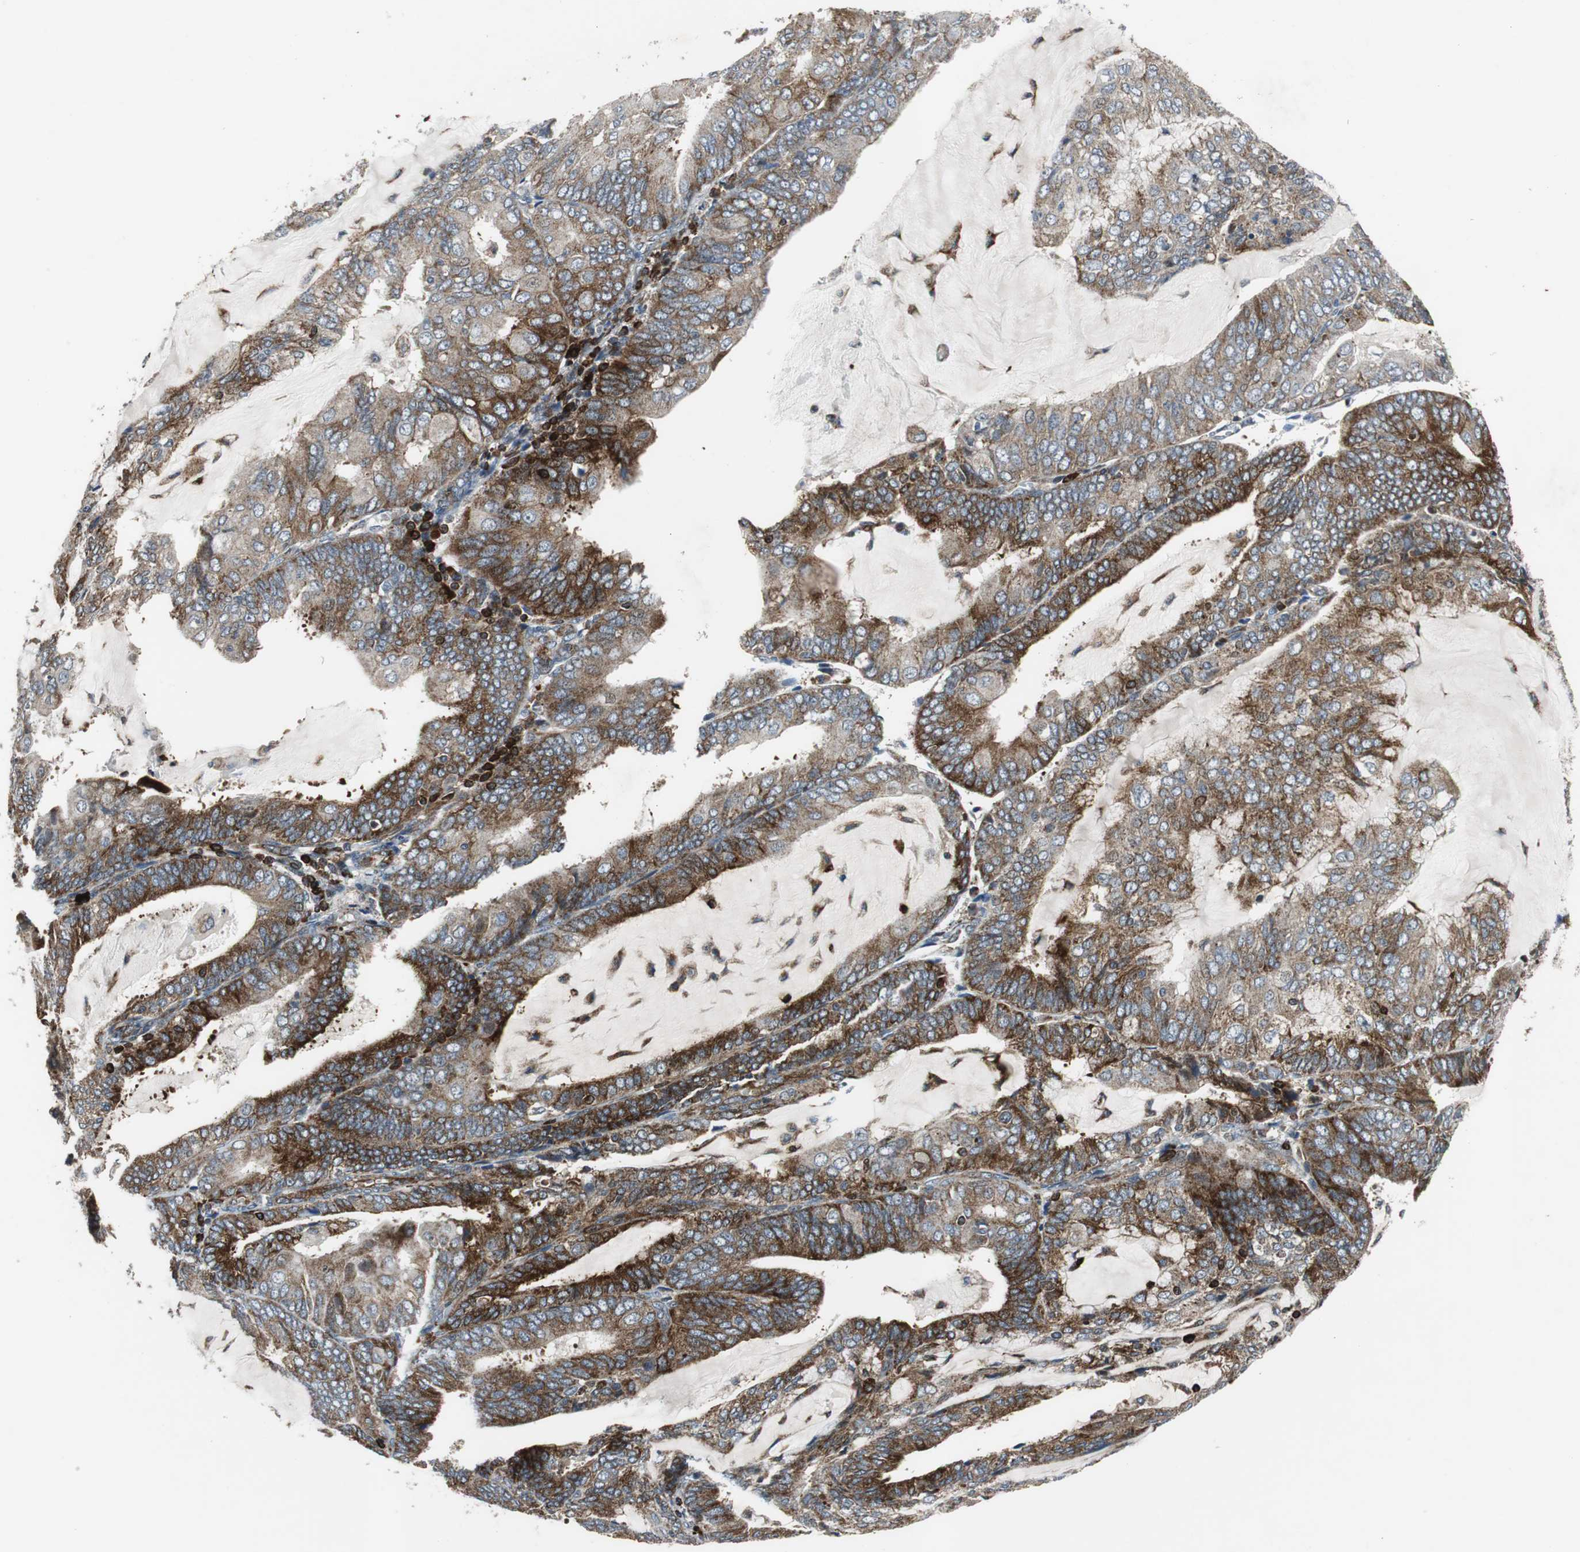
{"staining": {"intensity": "strong", "quantity": "25%-75%", "location": "cytoplasmic/membranous"}, "tissue": "endometrial cancer", "cell_type": "Tumor cells", "image_type": "cancer", "snomed": [{"axis": "morphology", "description": "Adenocarcinoma, NOS"}, {"axis": "topography", "description": "Endometrium"}], "caption": "Tumor cells demonstrate high levels of strong cytoplasmic/membranous expression in approximately 25%-75% of cells in endometrial cancer (adenocarcinoma).", "gene": "TUBA4A", "patient": {"sex": "female", "age": 81}}